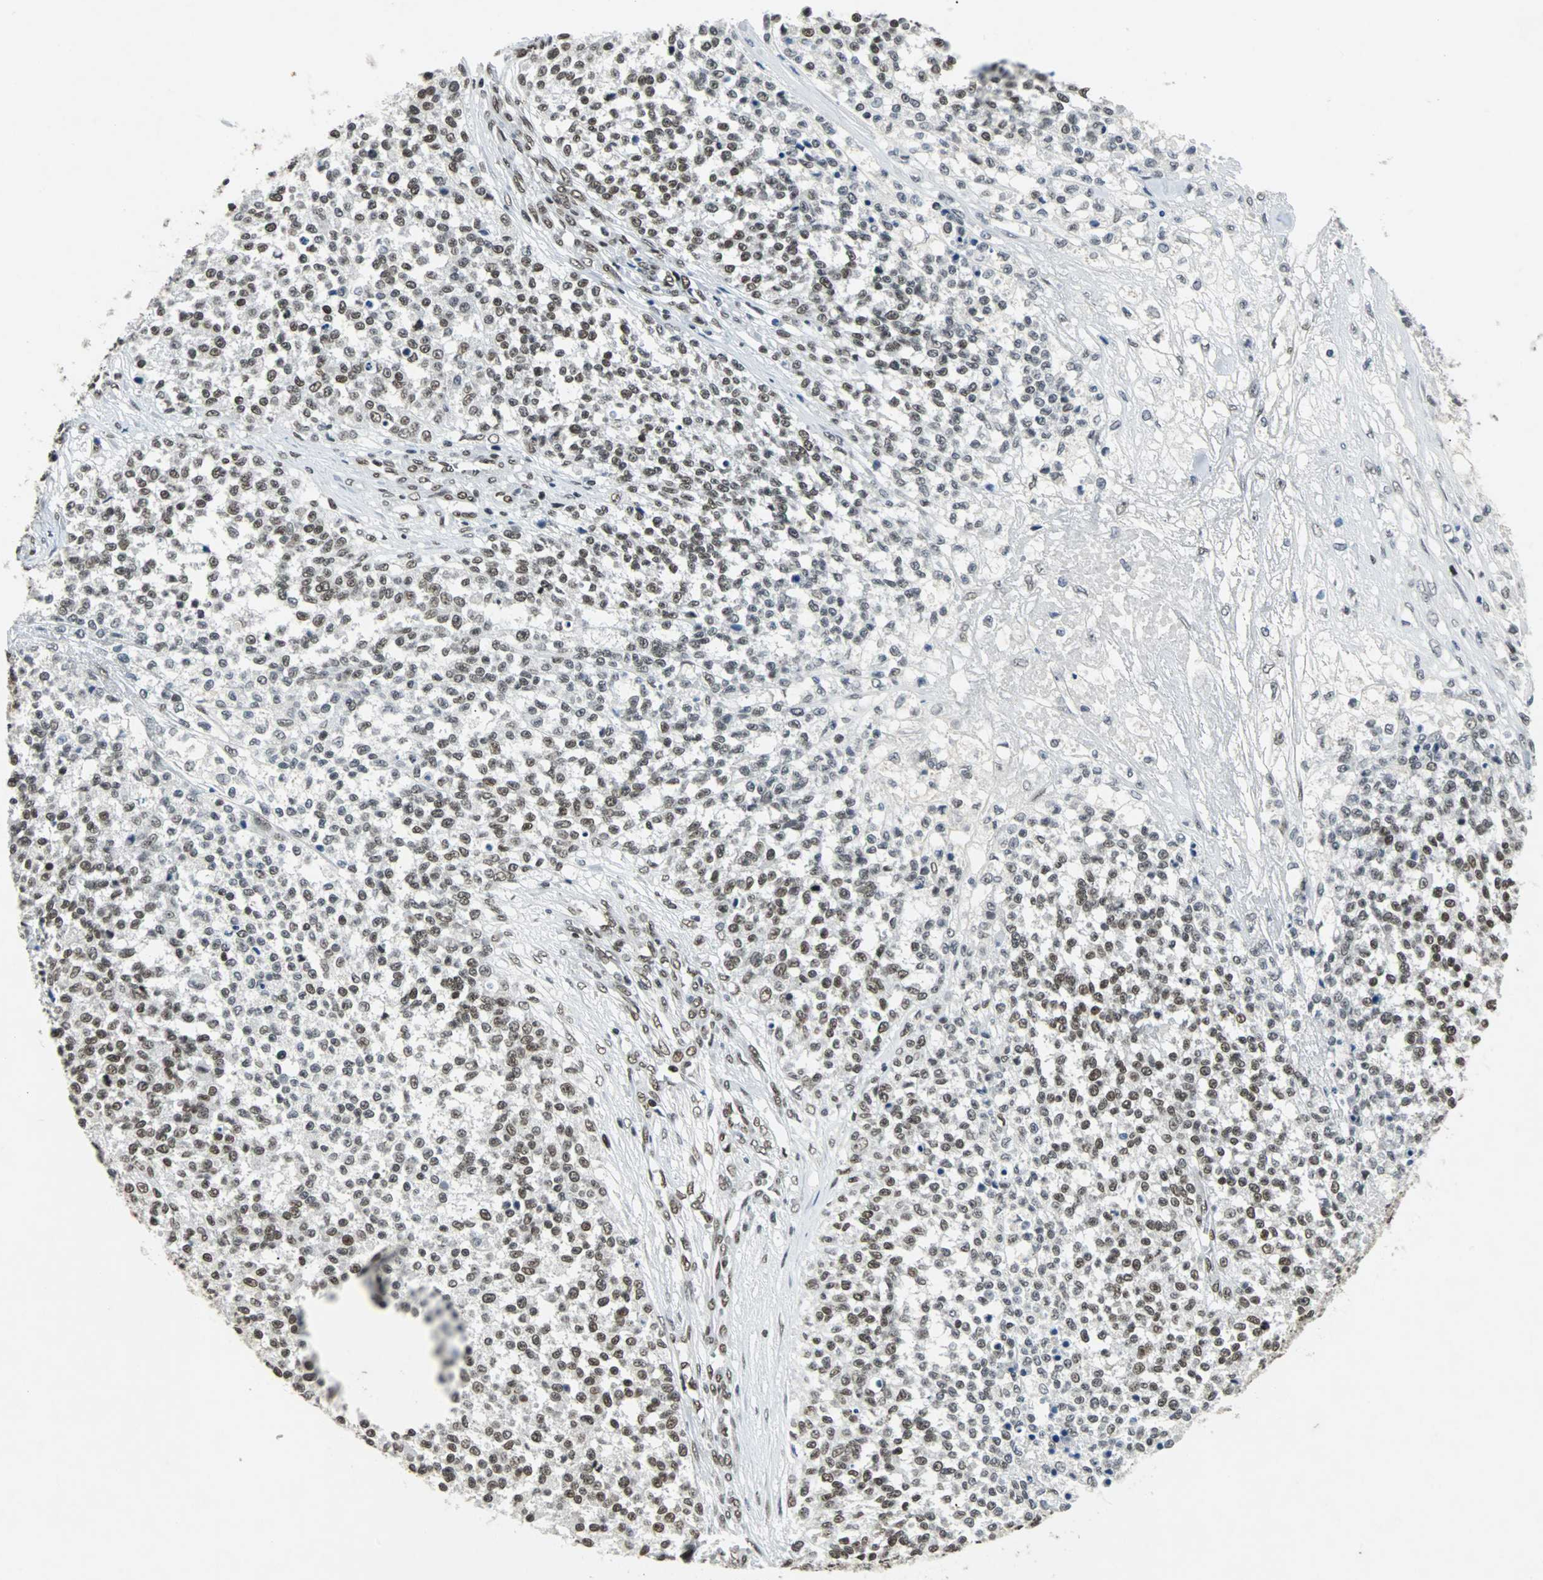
{"staining": {"intensity": "moderate", "quantity": ">75%", "location": "nuclear"}, "tissue": "testis cancer", "cell_type": "Tumor cells", "image_type": "cancer", "snomed": [{"axis": "morphology", "description": "Seminoma, NOS"}, {"axis": "topography", "description": "Testis"}], "caption": "IHC micrograph of seminoma (testis) stained for a protein (brown), which exhibits medium levels of moderate nuclear positivity in approximately >75% of tumor cells.", "gene": "GATAD2A", "patient": {"sex": "male", "age": 59}}